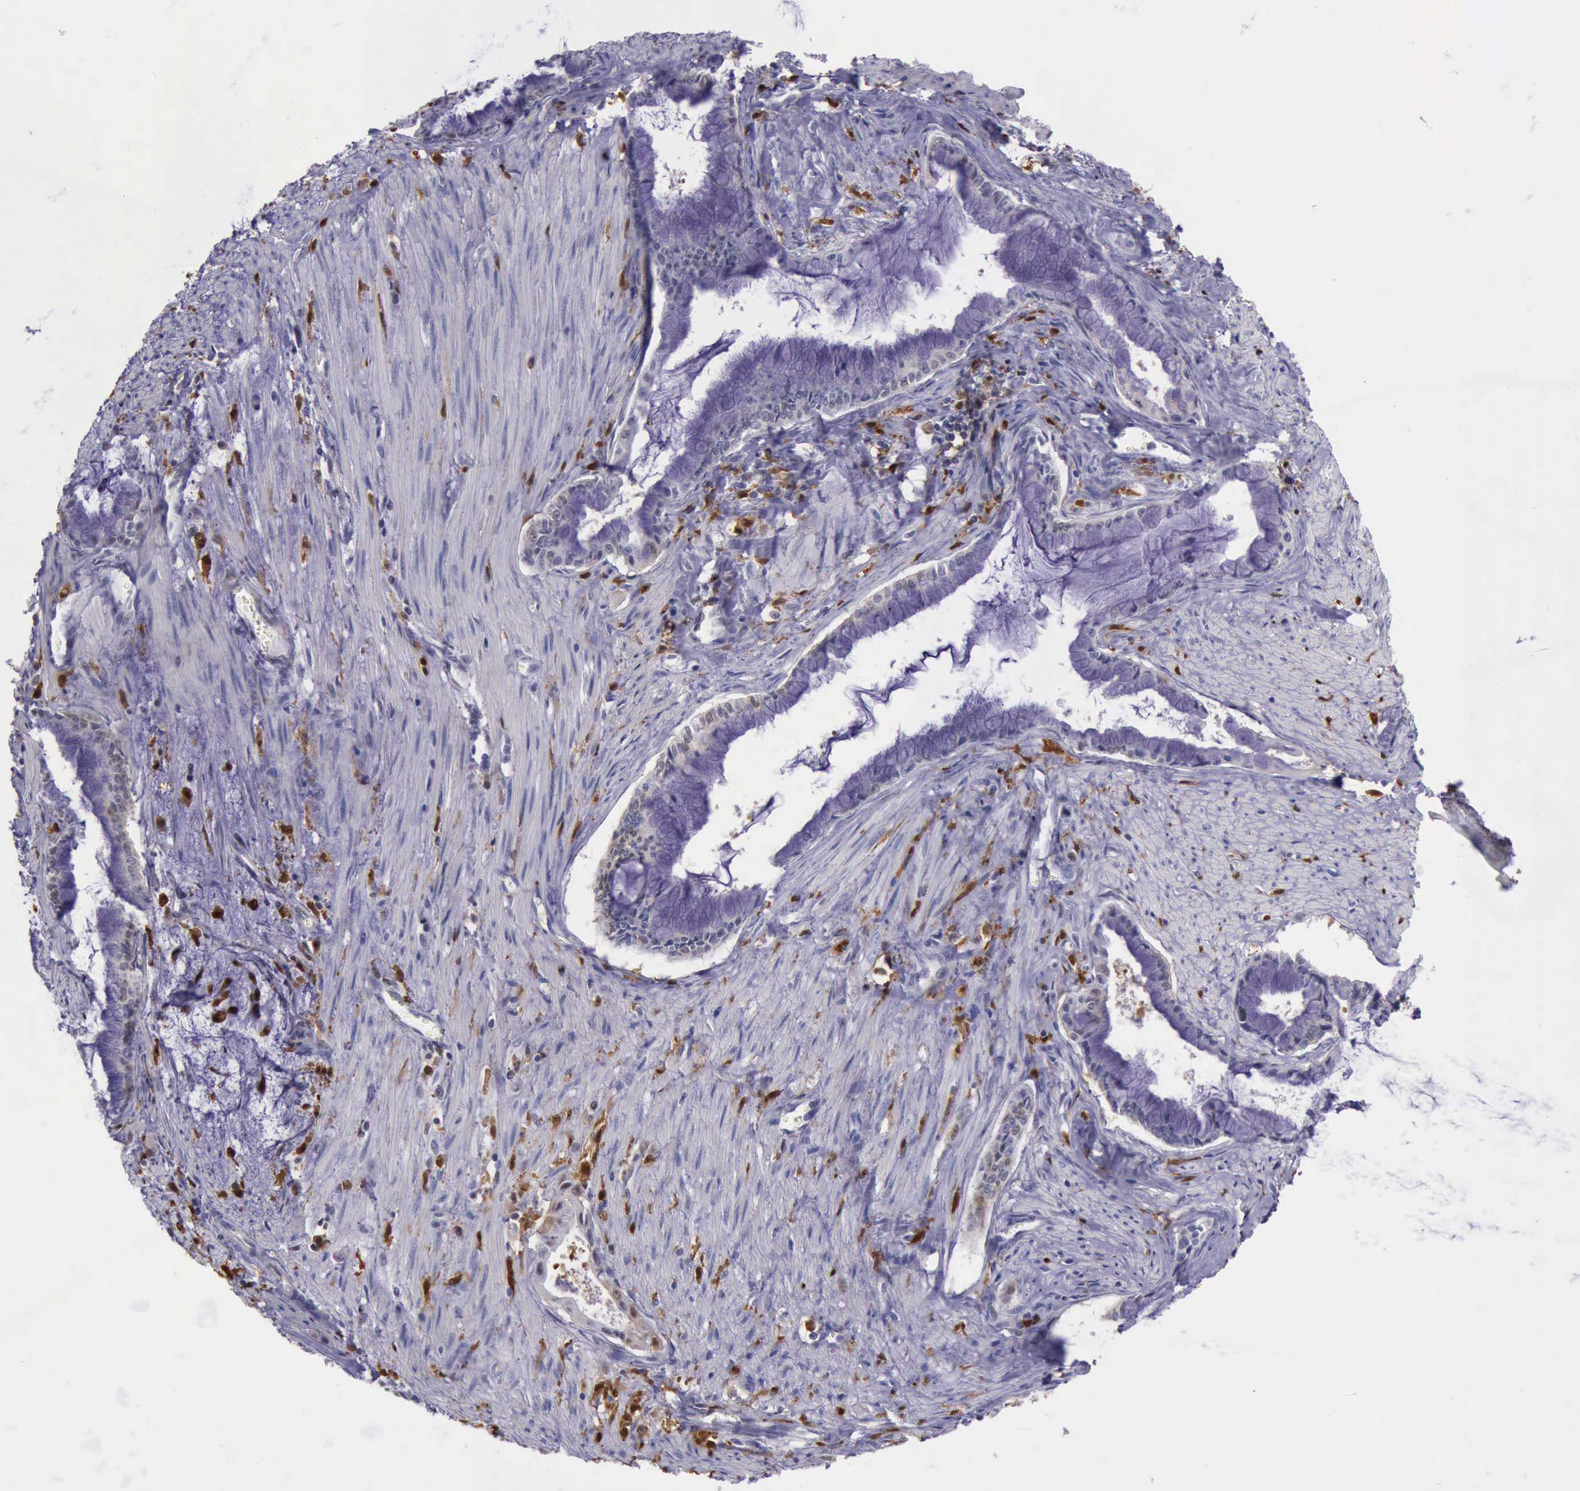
{"staining": {"intensity": "negative", "quantity": "none", "location": "none"}, "tissue": "pancreatic cancer", "cell_type": "Tumor cells", "image_type": "cancer", "snomed": [{"axis": "morphology", "description": "Adenocarcinoma, NOS"}, {"axis": "topography", "description": "Pancreas"}], "caption": "DAB immunohistochemical staining of human adenocarcinoma (pancreatic) reveals no significant expression in tumor cells.", "gene": "TYMP", "patient": {"sex": "male", "age": 59}}